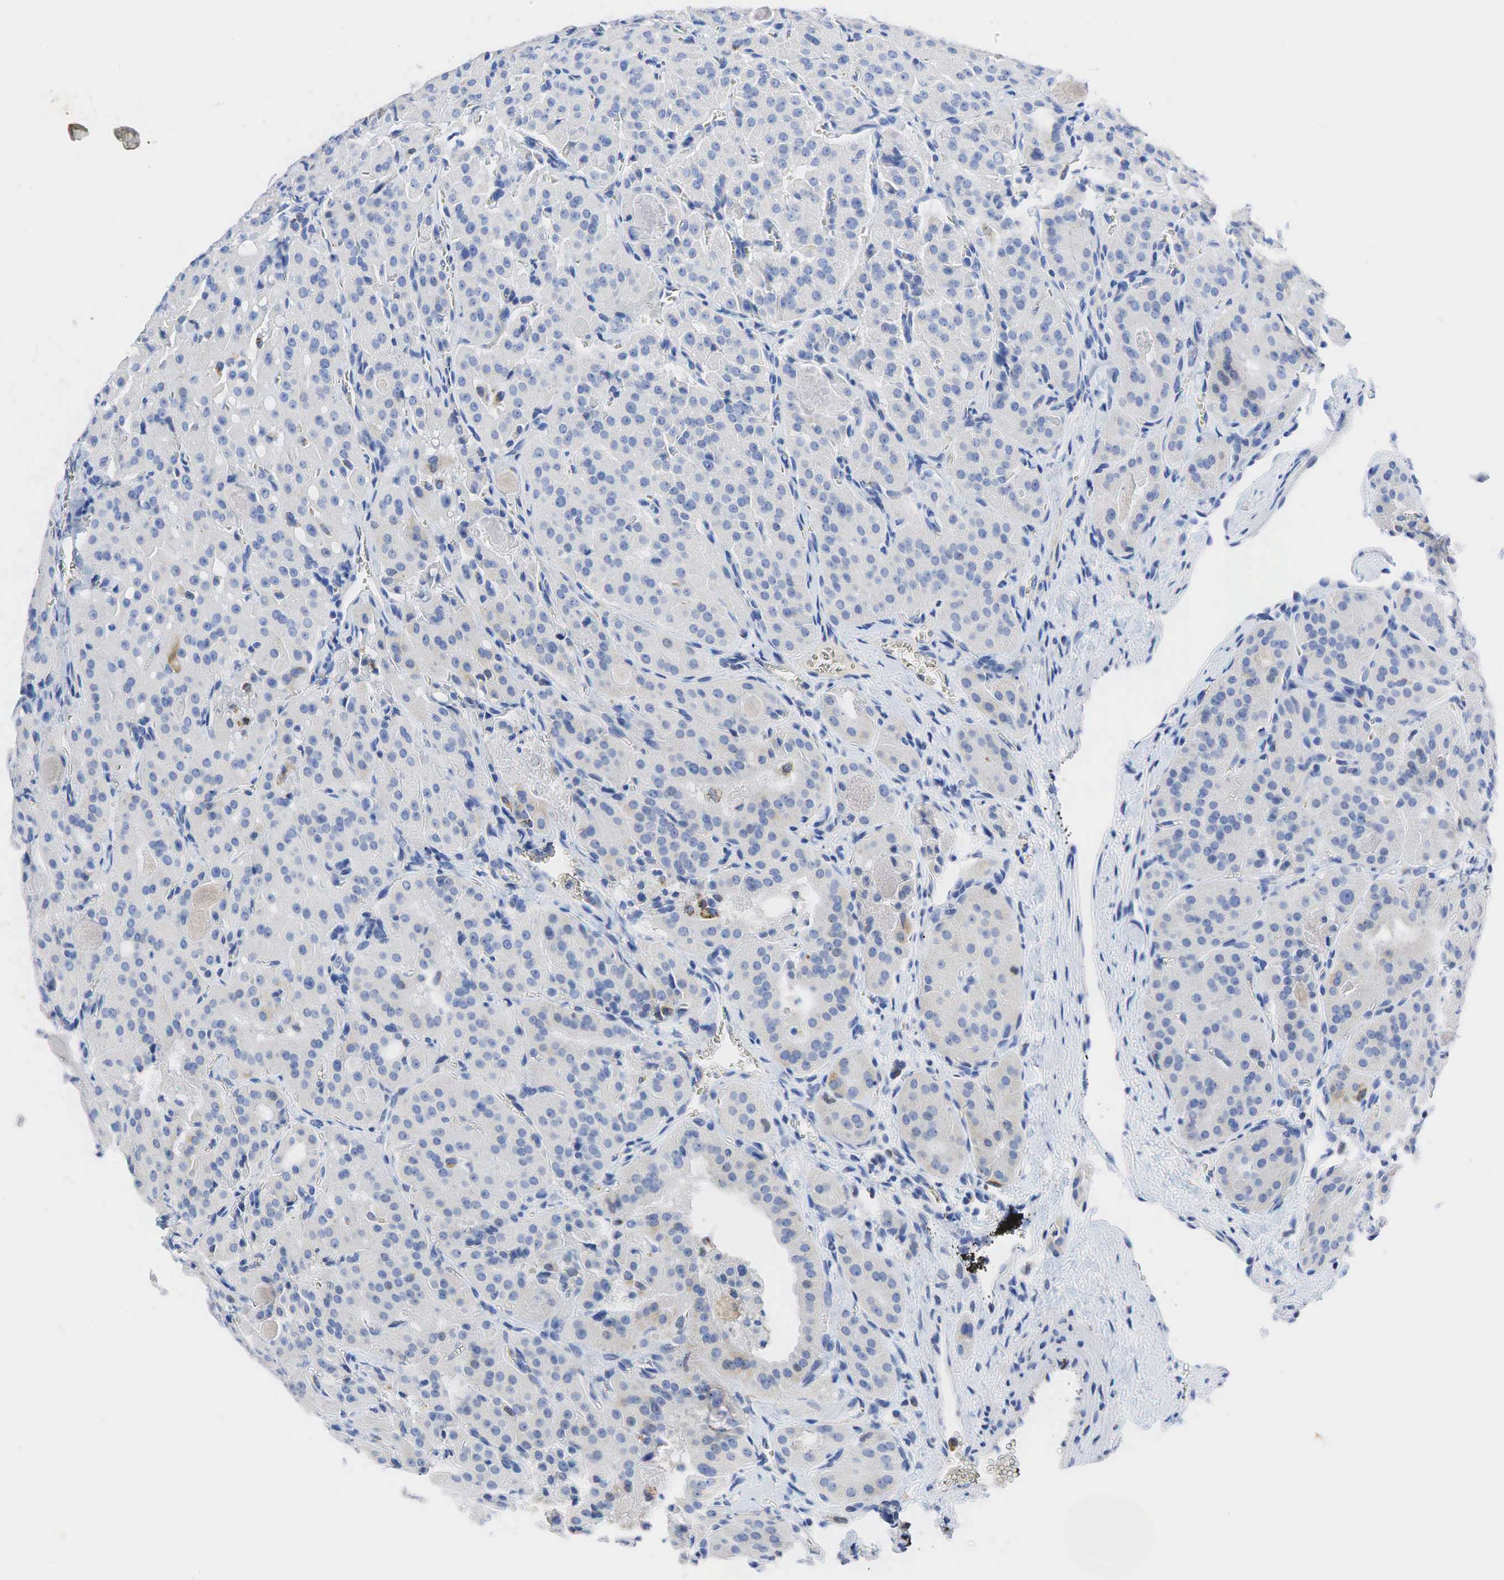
{"staining": {"intensity": "weak", "quantity": "<25%", "location": "cytoplasmic/membranous"}, "tissue": "thyroid cancer", "cell_type": "Tumor cells", "image_type": "cancer", "snomed": [{"axis": "morphology", "description": "Carcinoma, NOS"}, {"axis": "topography", "description": "Thyroid gland"}], "caption": "DAB immunohistochemical staining of human thyroid cancer shows no significant staining in tumor cells. (IHC, brightfield microscopy, high magnification).", "gene": "SYP", "patient": {"sex": "male", "age": 76}}